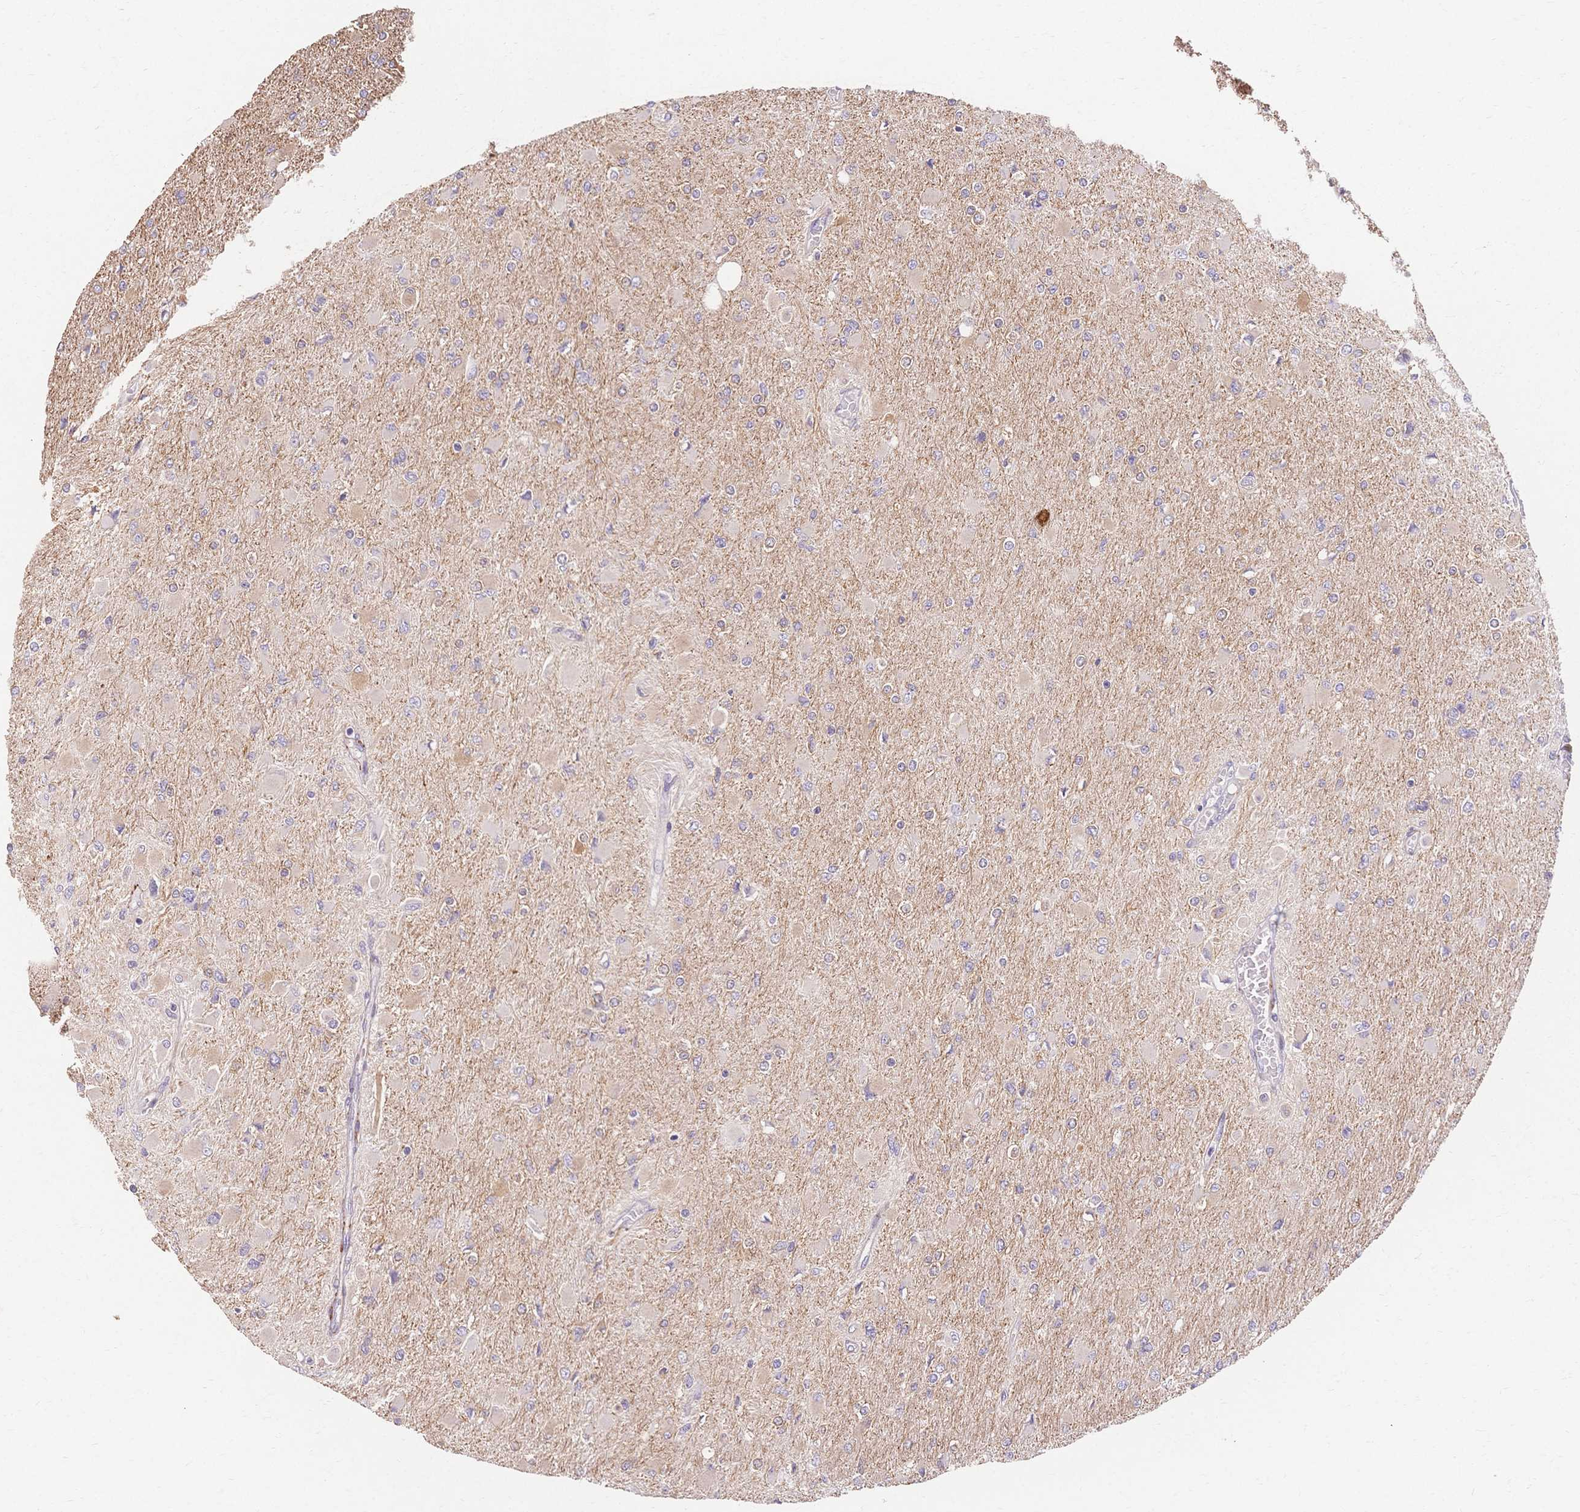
{"staining": {"intensity": "negative", "quantity": "none", "location": "none"}, "tissue": "glioma", "cell_type": "Tumor cells", "image_type": "cancer", "snomed": [{"axis": "morphology", "description": "Glioma, malignant, High grade"}, {"axis": "topography", "description": "Cerebral cortex"}], "caption": "The micrograph demonstrates no staining of tumor cells in malignant glioma (high-grade).", "gene": "HS3ST5", "patient": {"sex": "female", "age": 36}}